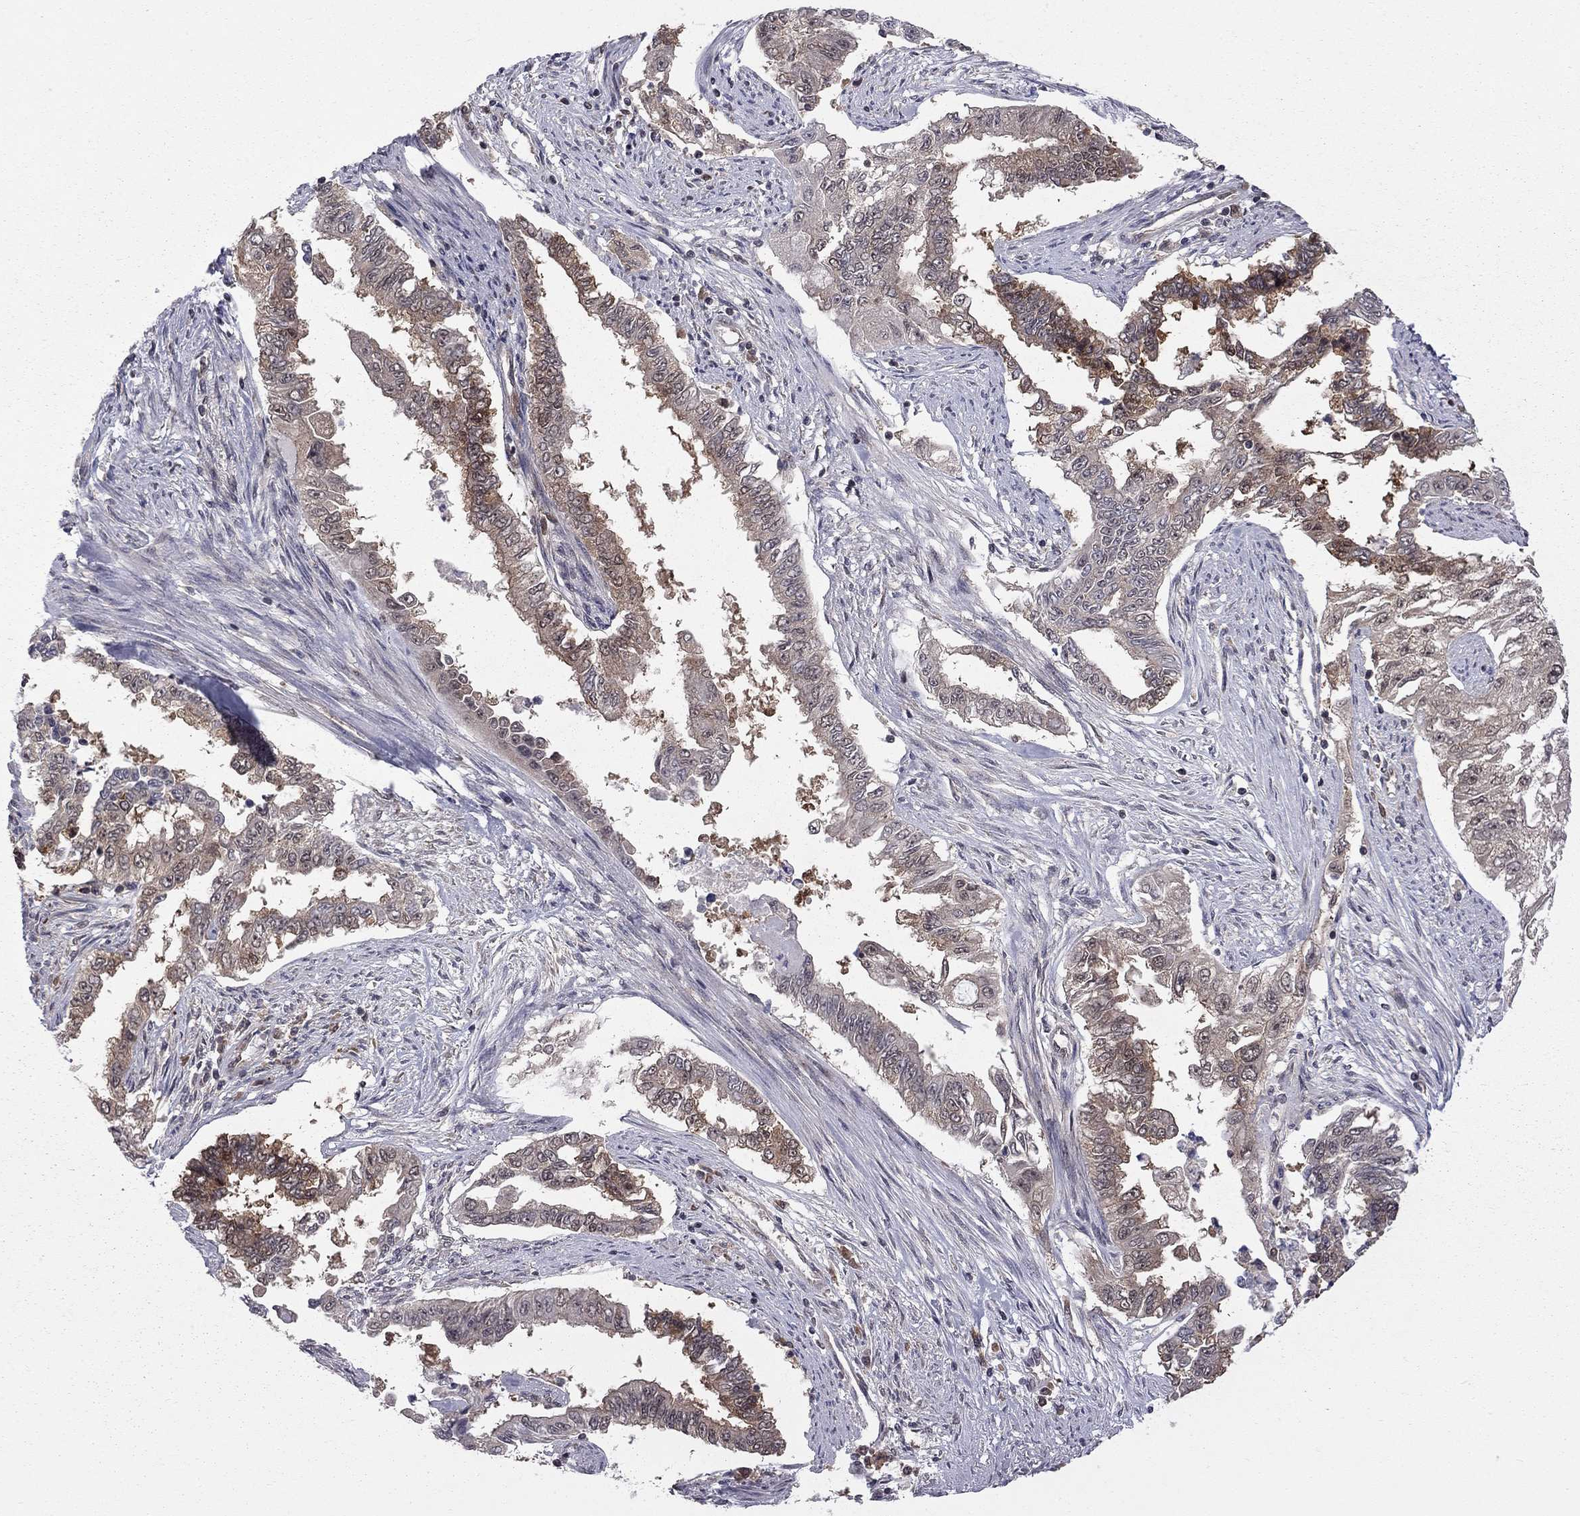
{"staining": {"intensity": "moderate", "quantity": "25%-75%", "location": "cytoplasmic/membranous"}, "tissue": "endometrial cancer", "cell_type": "Tumor cells", "image_type": "cancer", "snomed": [{"axis": "morphology", "description": "Adenocarcinoma, NOS"}, {"axis": "topography", "description": "Uterus"}], "caption": "A high-resolution photomicrograph shows immunohistochemistry (IHC) staining of endometrial adenocarcinoma, which shows moderate cytoplasmic/membranous staining in approximately 25%-75% of tumor cells.", "gene": "NAA50", "patient": {"sex": "female", "age": 59}}